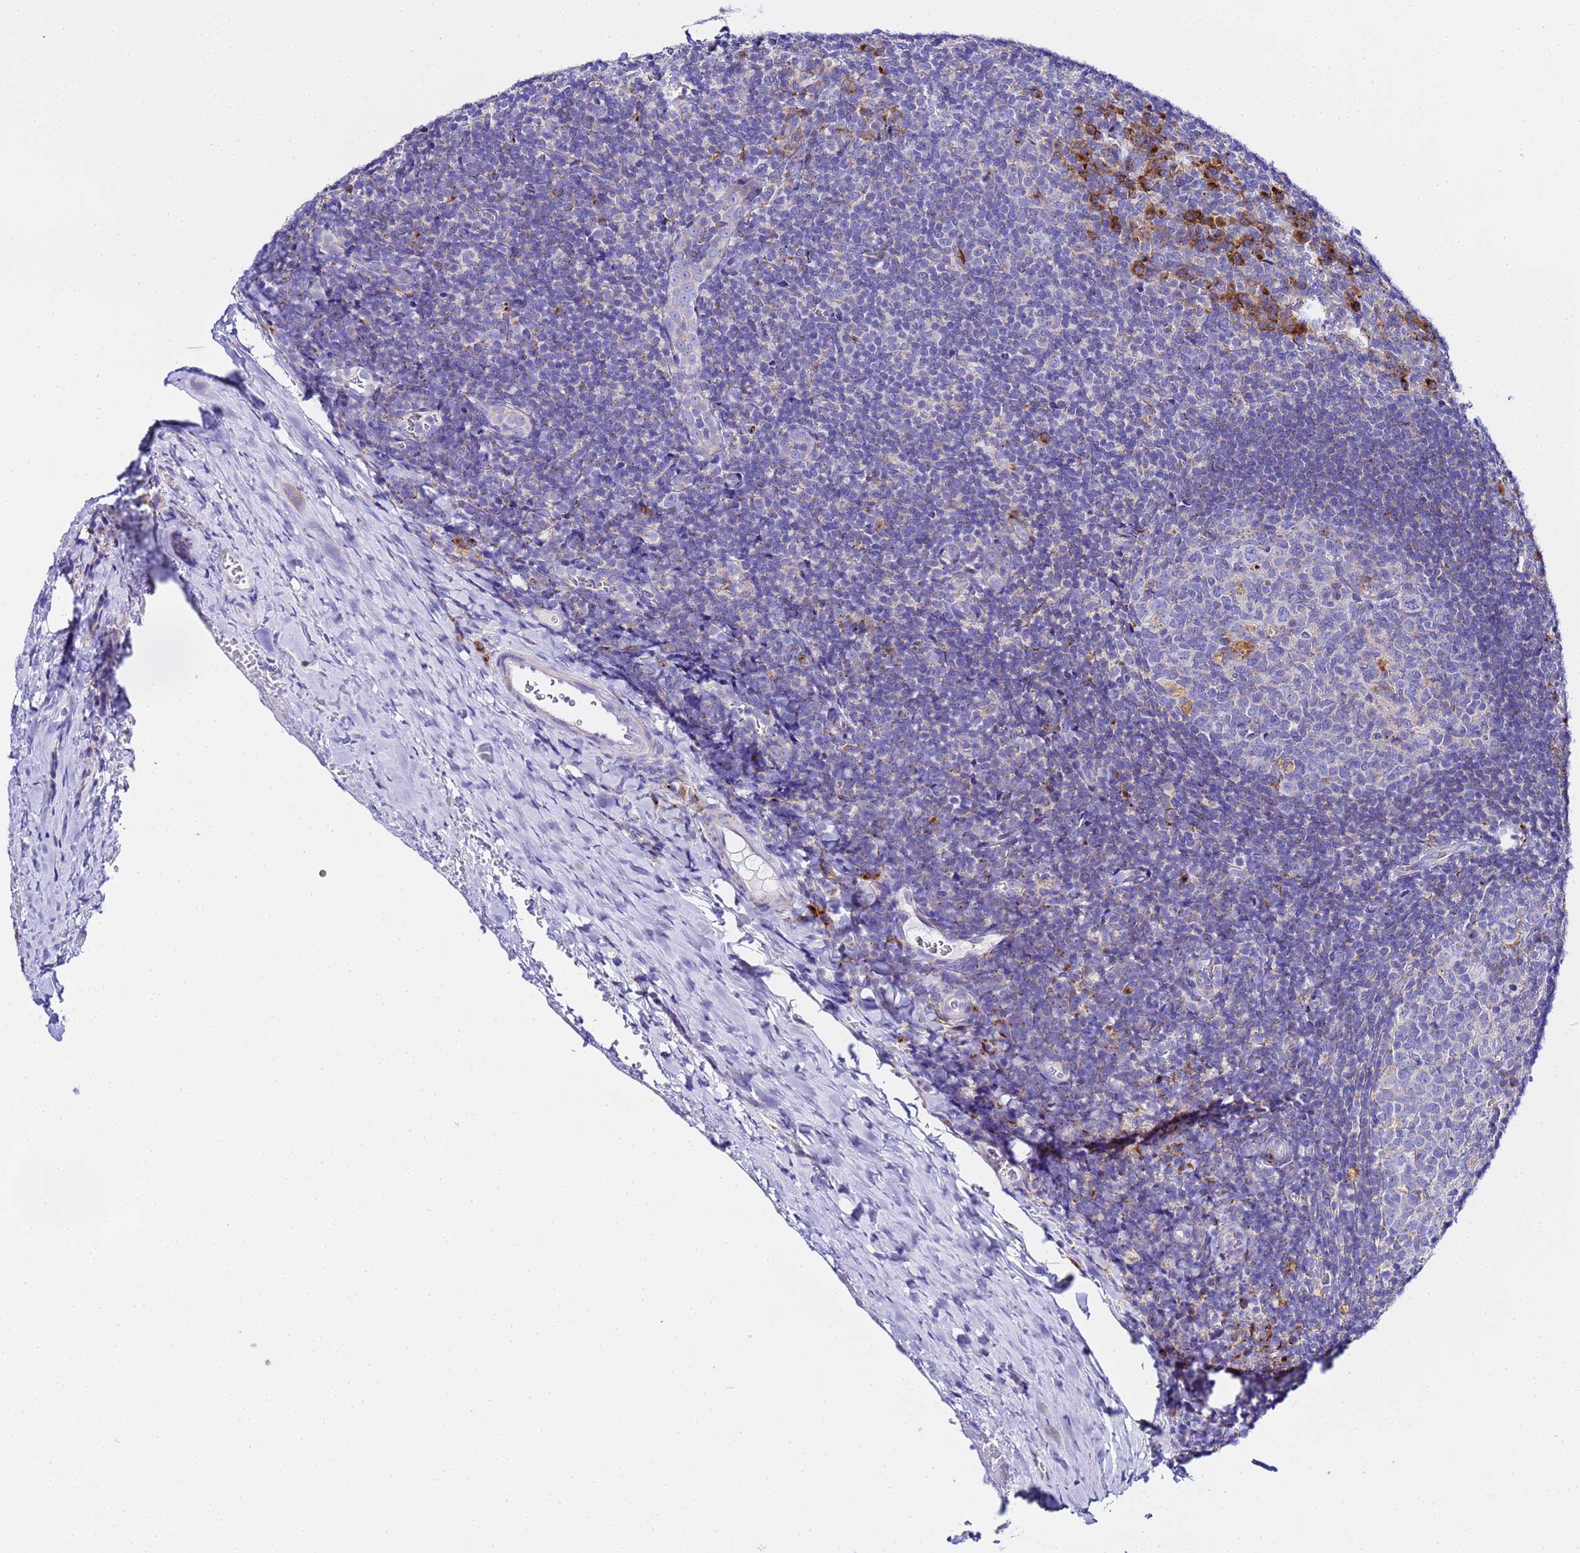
{"staining": {"intensity": "negative", "quantity": "none", "location": "none"}, "tissue": "tonsil", "cell_type": "Germinal center cells", "image_type": "normal", "snomed": [{"axis": "morphology", "description": "Normal tissue, NOS"}, {"axis": "topography", "description": "Tonsil"}], "caption": "A high-resolution photomicrograph shows IHC staining of benign tonsil, which exhibits no significant expression in germinal center cells. The staining is performed using DAB (3,3'-diaminobenzidine) brown chromogen with nuclei counter-stained in using hematoxylin.", "gene": "VTI1B", "patient": {"sex": "male", "age": 17}}